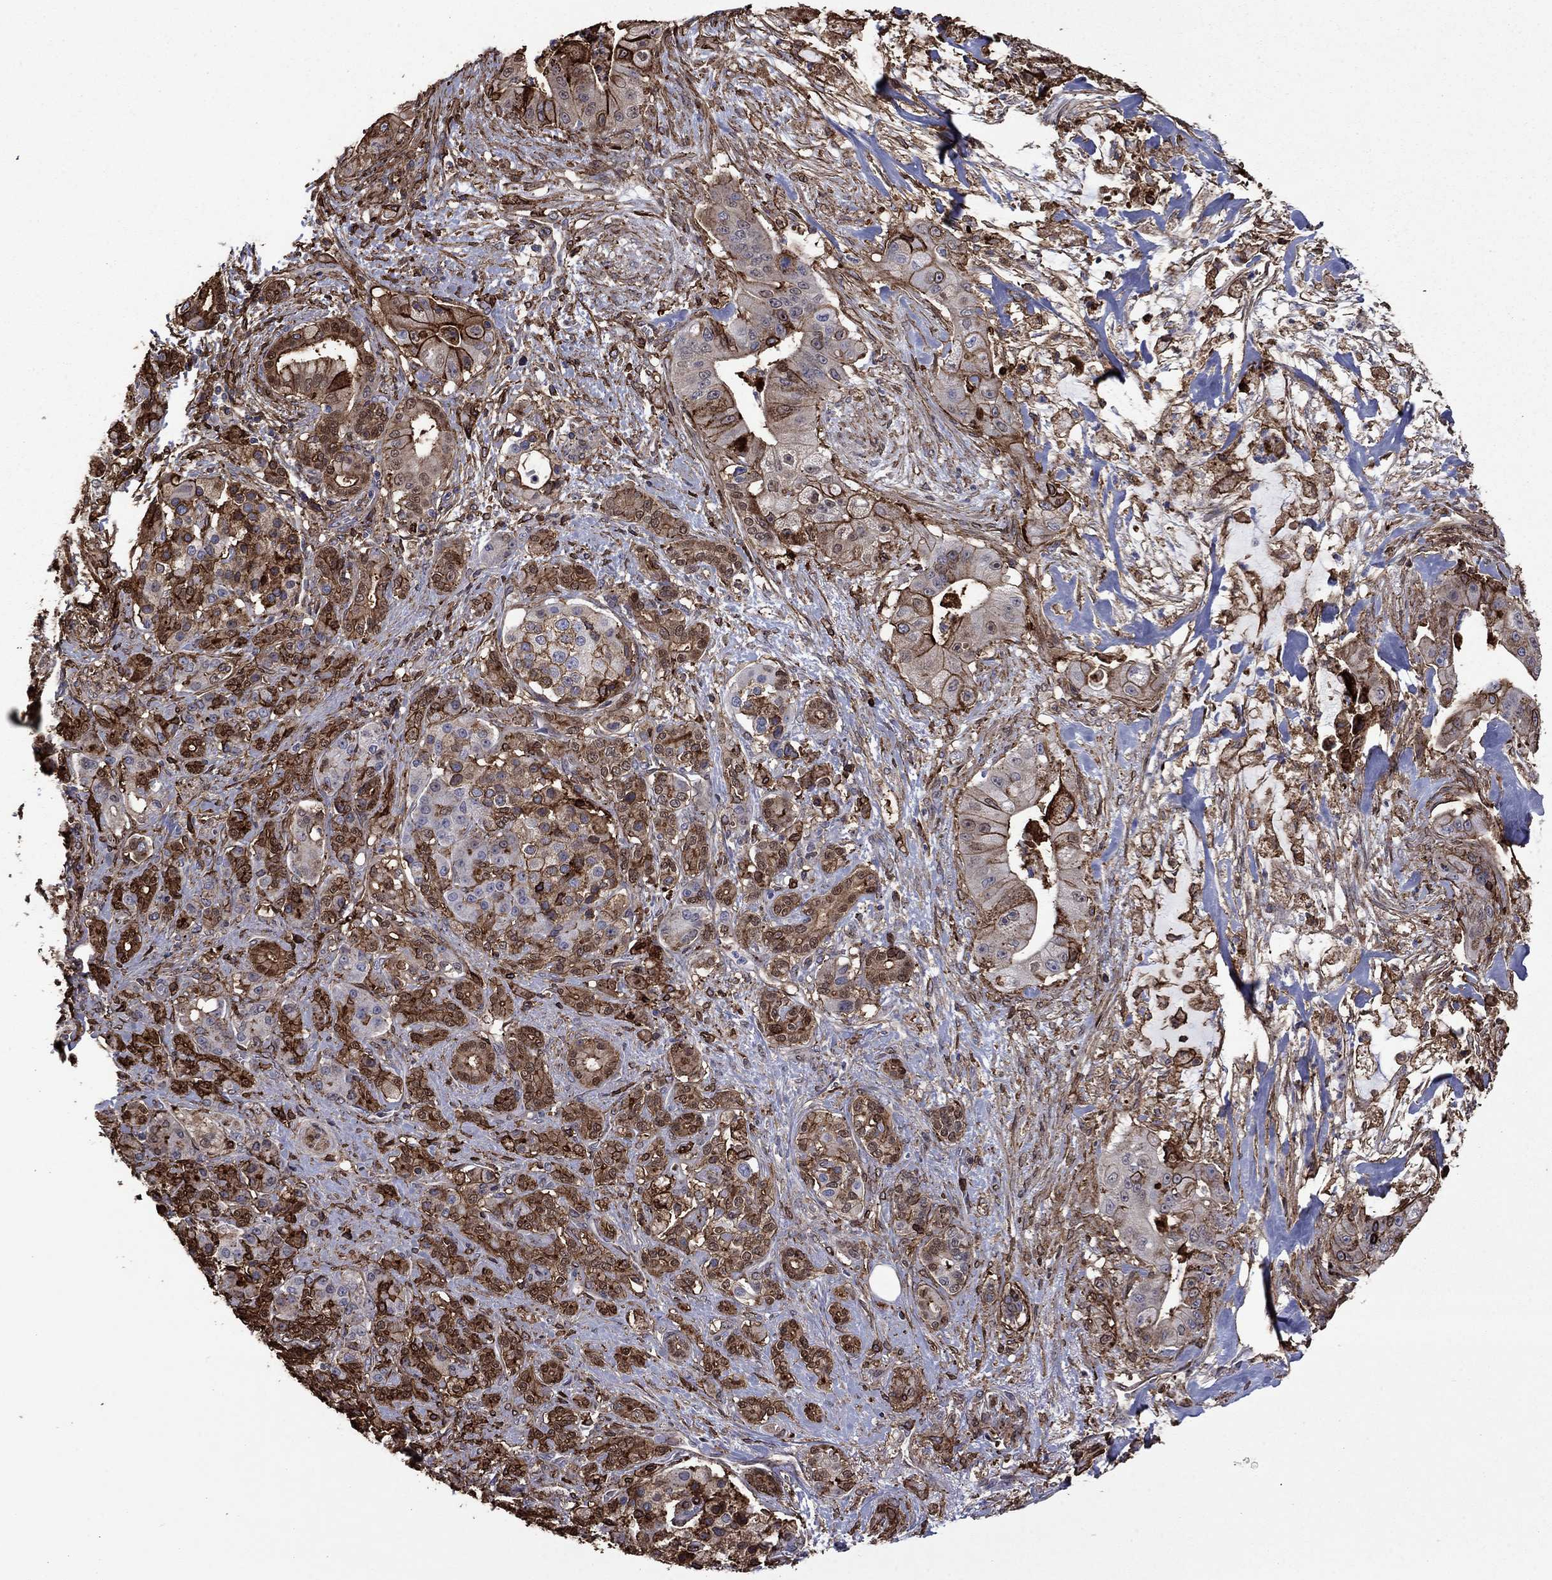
{"staining": {"intensity": "strong", "quantity": "25%-75%", "location": "cytoplasmic/membranous"}, "tissue": "pancreatic cancer", "cell_type": "Tumor cells", "image_type": "cancer", "snomed": [{"axis": "morphology", "description": "Normal tissue, NOS"}, {"axis": "morphology", "description": "Inflammation, NOS"}, {"axis": "morphology", "description": "Adenocarcinoma, NOS"}, {"axis": "topography", "description": "Pancreas"}], "caption": "This histopathology image shows pancreatic adenocarcinoma stained with immunohistochemistry to label a protein in brown. The cytoplasmic/membranous of tumor cells show strong positivity for the protein. Nuclei are counter-stained blue.", "gene": "PLAU", "patient": {"sex": "male", "age": 57}}